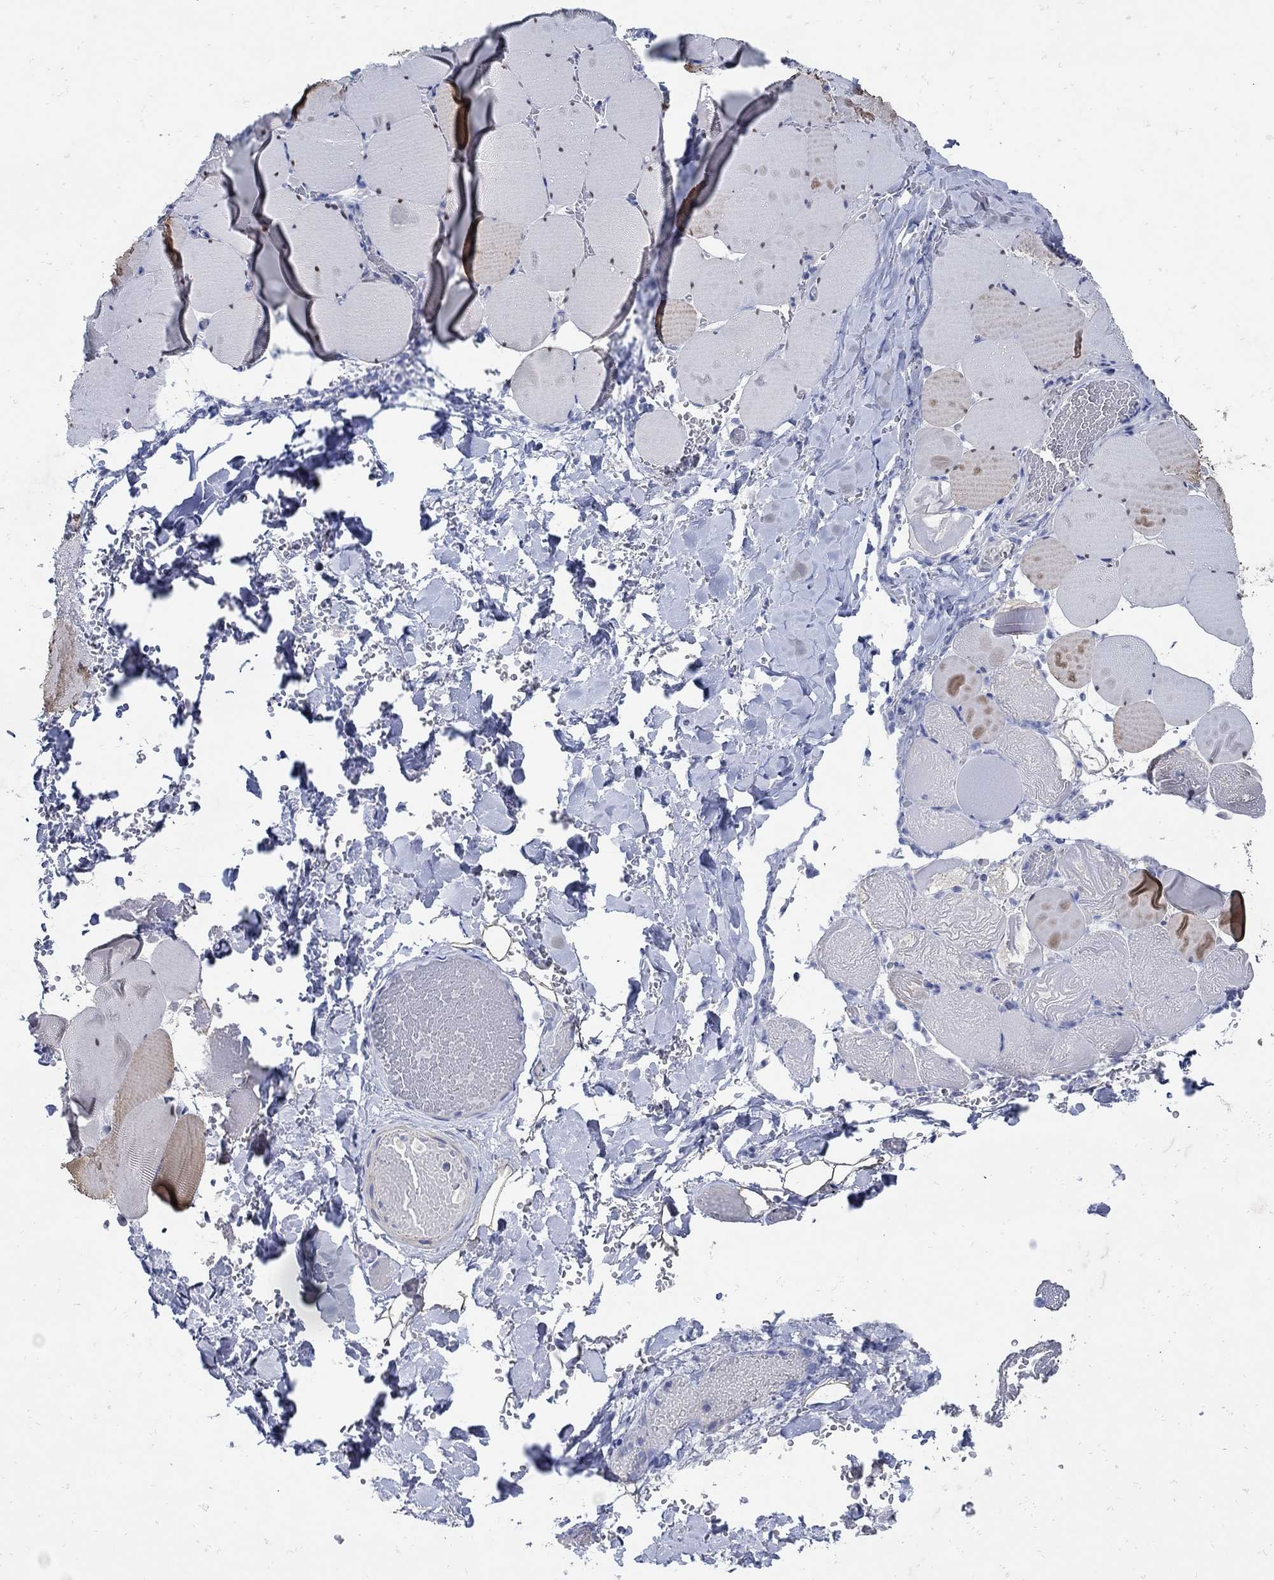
{"staining": {"intensity": "moderate", "quantity": "<25%", "location": "cytoplasmic/membranous"}, "tissue": "skeletal muscle", "cell_type": "Myocytes", "image_type": "normal", "snomed": [{"axis": "morphology", "description": "Normal tissue, NOS"}, {"axis": "morphology", "description": "Malignant melanoma, Metastatic site"}, {"axis": "topography", "description": "Skeletal muscle"}], "caption": "IHC (DAB (3,3'-diaminobenzidine)) staining of benign human skeletal muscle displays moderate cytoplasmic/membranous protein staining in about <25% of myocytes. The staining is performed using DAB (3,3'-diaminobenzidine) brown chromogen to label protein expression. The nuclei are counter-stained blue using hematoxylin.", "gene": "NOS1", "patient": {"sex": "male", "age": 50}}